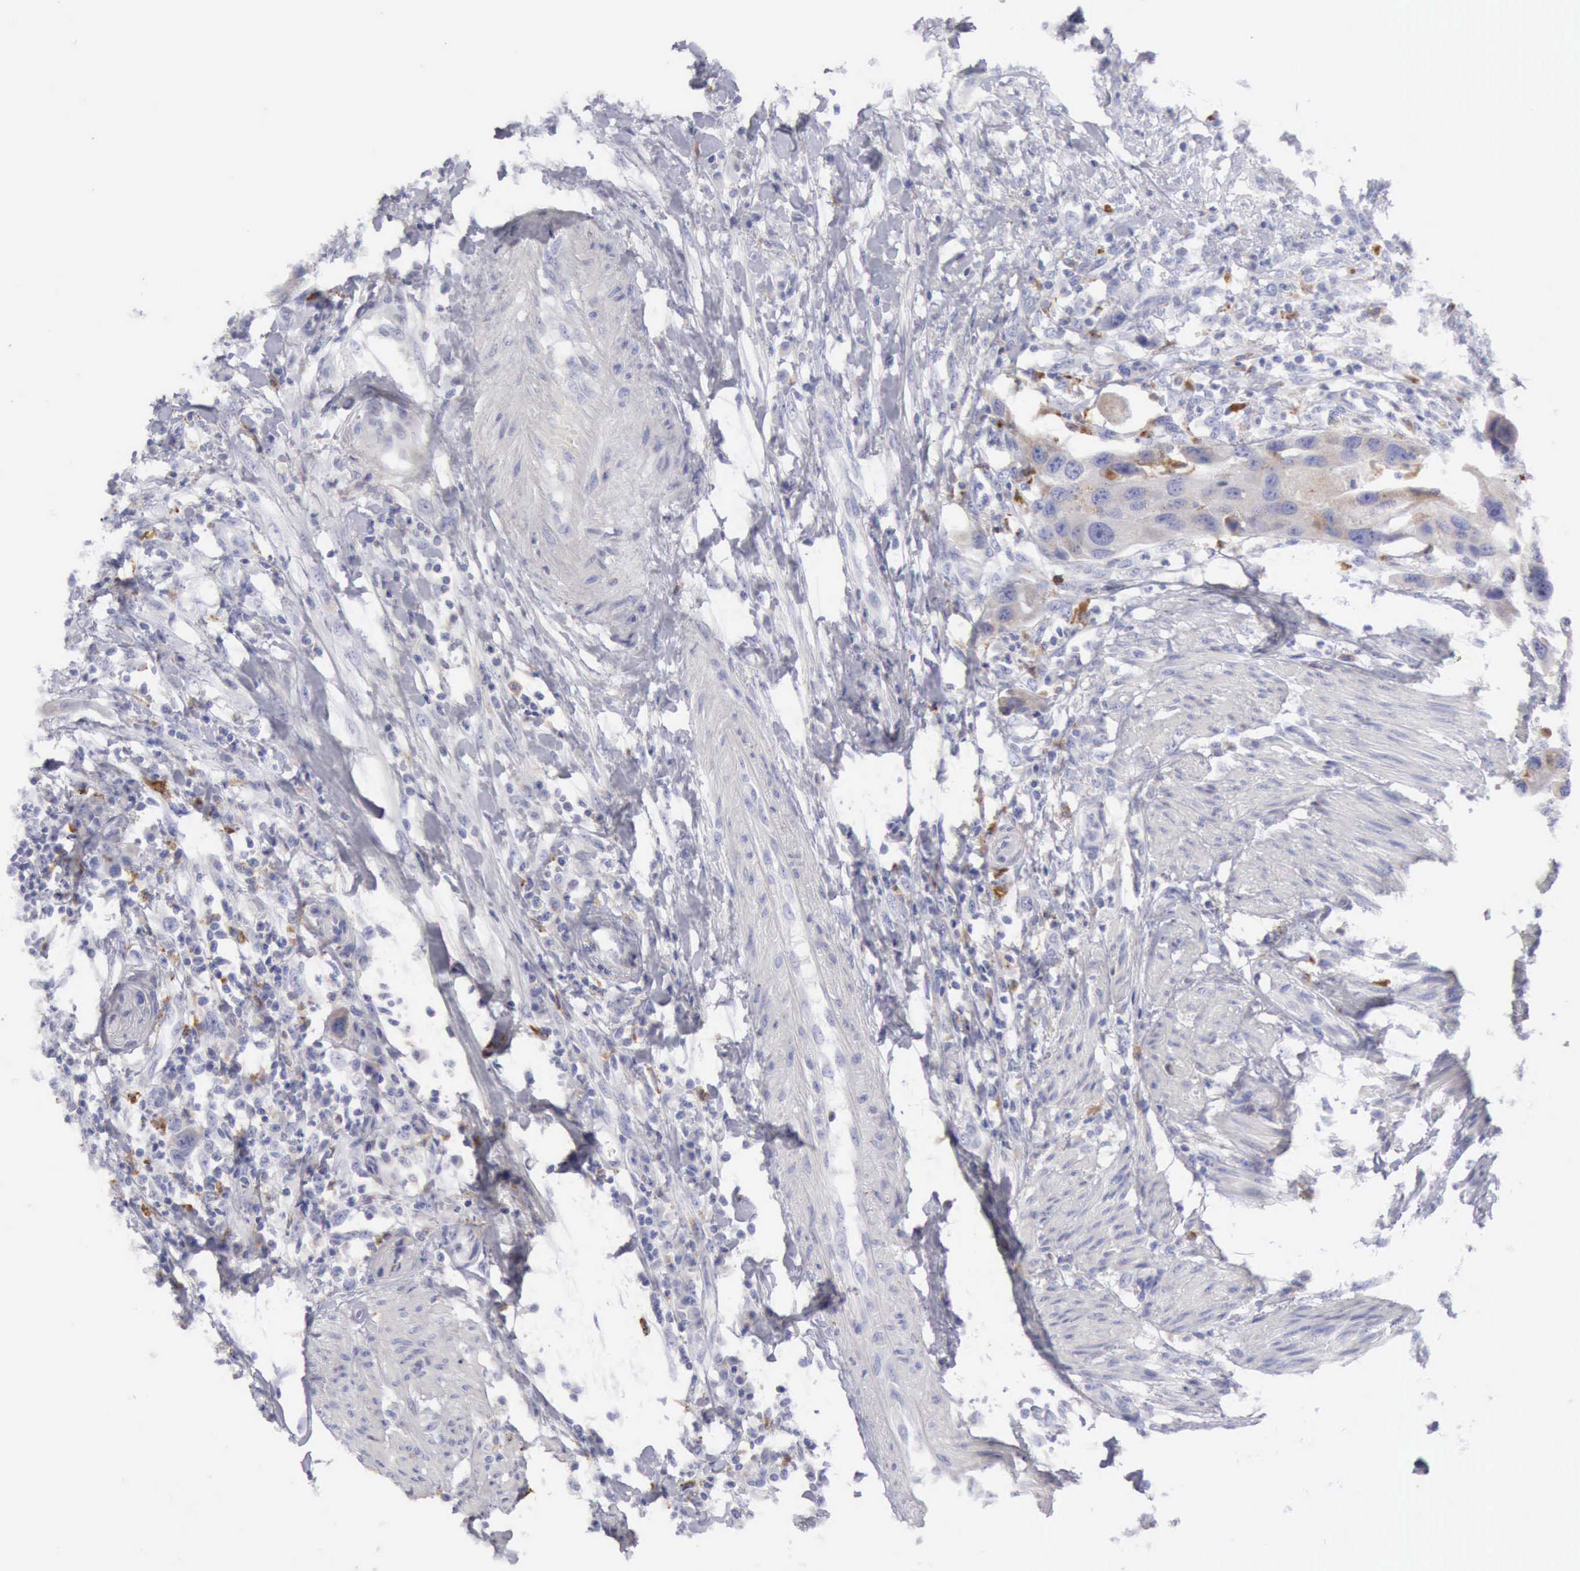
{"staining": {"intensity": "weak", "quantity": "25%-75%", "location": "cytoplasmic/membranous"}, "tissue": "urothelial cancer", "cell_type": "Tumor cells", "image_type": "cancer", "snomed": [{"axis": "morphology", "description": "Urothelial carcinoma, High grade"}, {"axis": "topography", "description": "Urinary bladder"}], "caption": "IHC of human urothelial cancer reveals low levels of weak cytoplasmic/membranous expression in about 25%-75% of tumor cells.", "gene": "CTSS", "patient": {"sex": "male", "age": 55}}